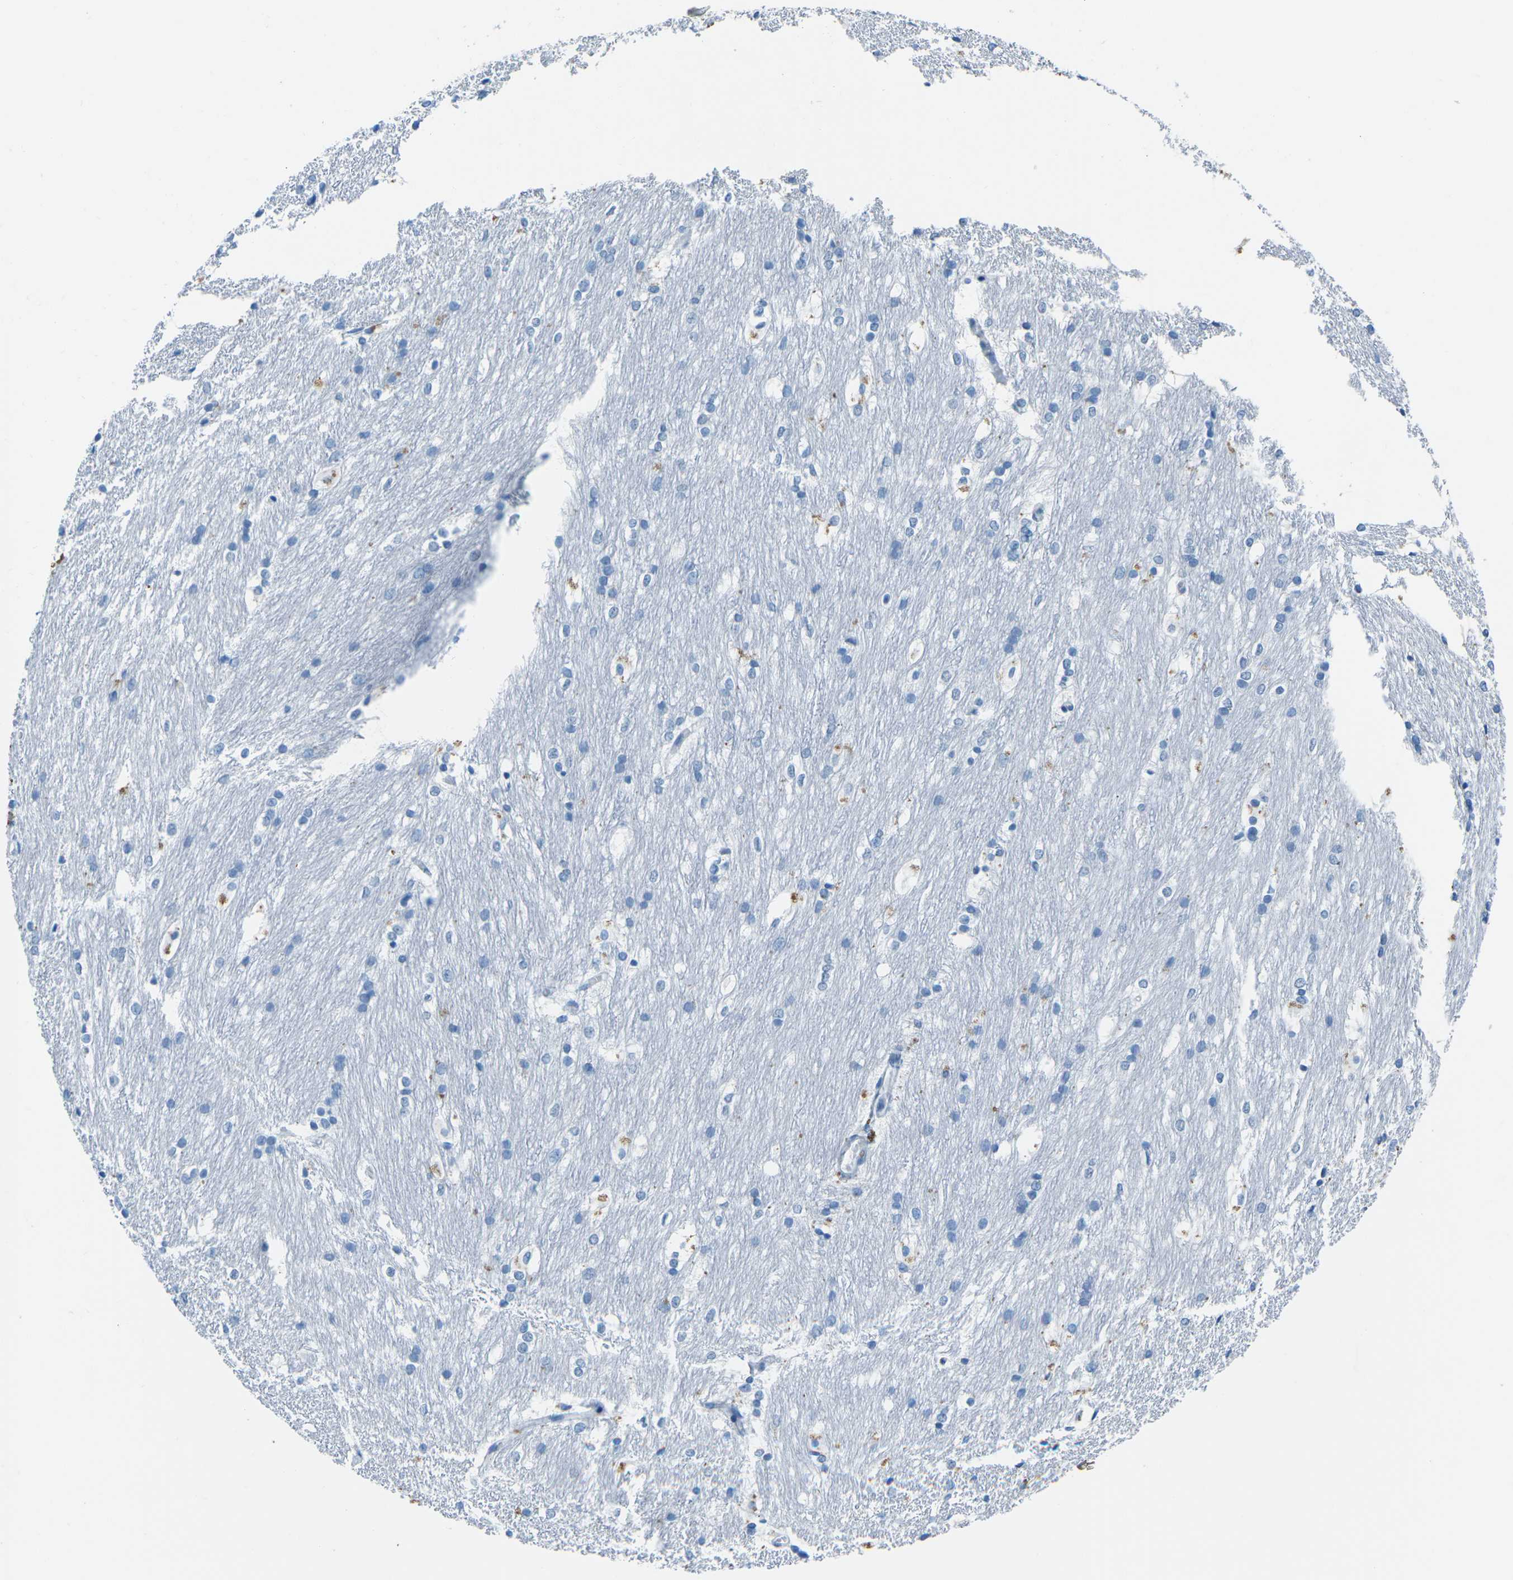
{"staining": {"intensity": "negative", "quantity": "none", "location": "none"}, "tissue": "caudate", "cell_type": "Glial cells", "image_type": "normal", "snomed": [{"axis": "morphology", "description": "Normal tissue, NOS"}, {"axis": "topography", "description": "Lateral ventricle wall"}], "caption": "There is no significant positivity in glial cells of caudate. Brightfield microscopy of IHC stained with DAB (brown) and hematoxylin (blue), captured at high magnification.", "gene": "MYH8", "patient": {"sex": "female", "age": 19}}